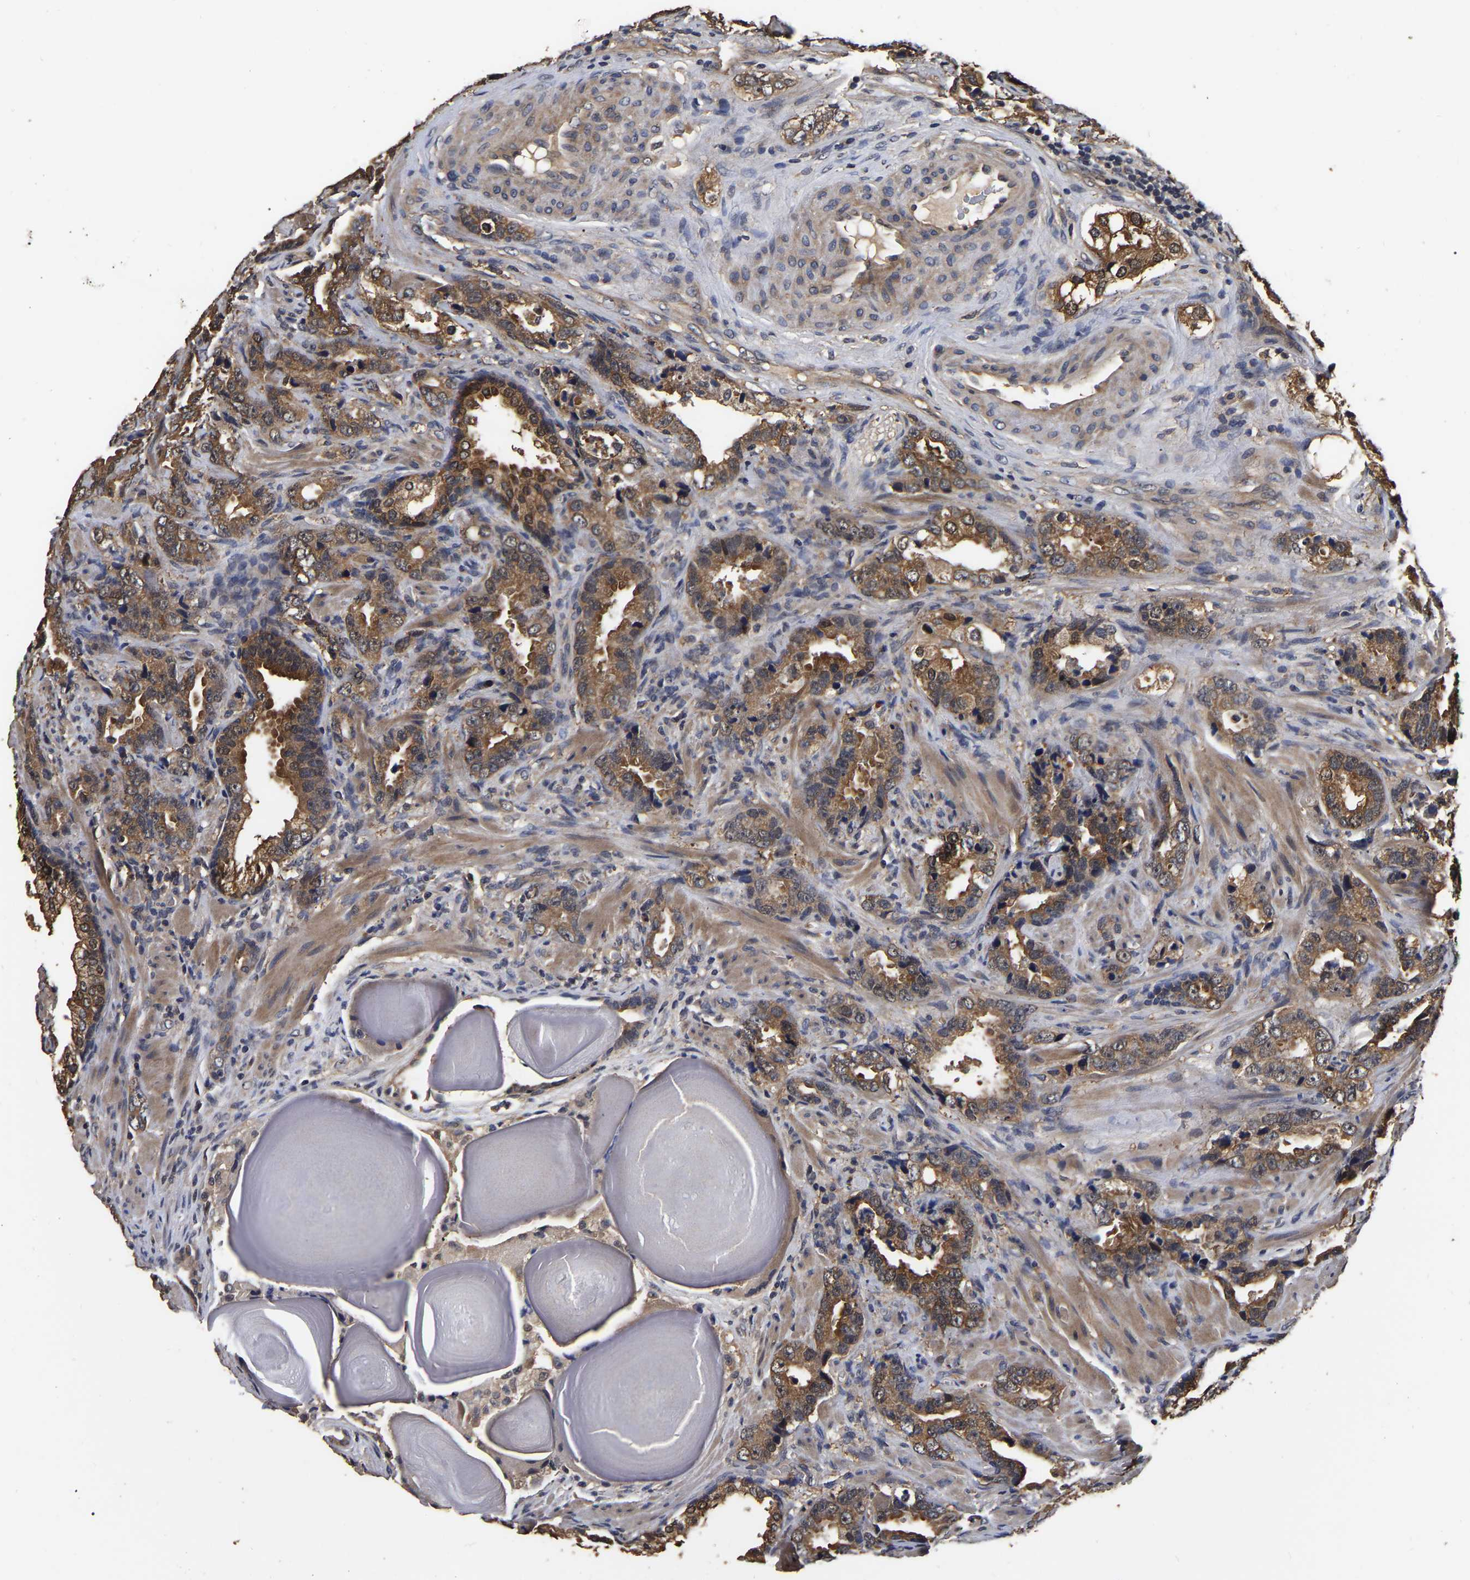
{"staining": {"intensity": "moderate", "quantity": ">75%", "location": "cytoplasmic/membranous"}, "tissue": "prostate cancer", "cell_type": "Tumor cells", "image_type": "cancer", "snomed": [{"axis": "morphology", "description": "Adenocarcinoma, High grade"}, {"axis": "topography", "description": "Prostate"}], "caption": "Prostate cancer (high-grade adenocarcinoma) stained with a brown dye shows moderate cytoplasmic/membranous positive staining in about >75% of tumor cells.", "gene": "STK32C", "patient": {"sex": "male", "age": 63}}